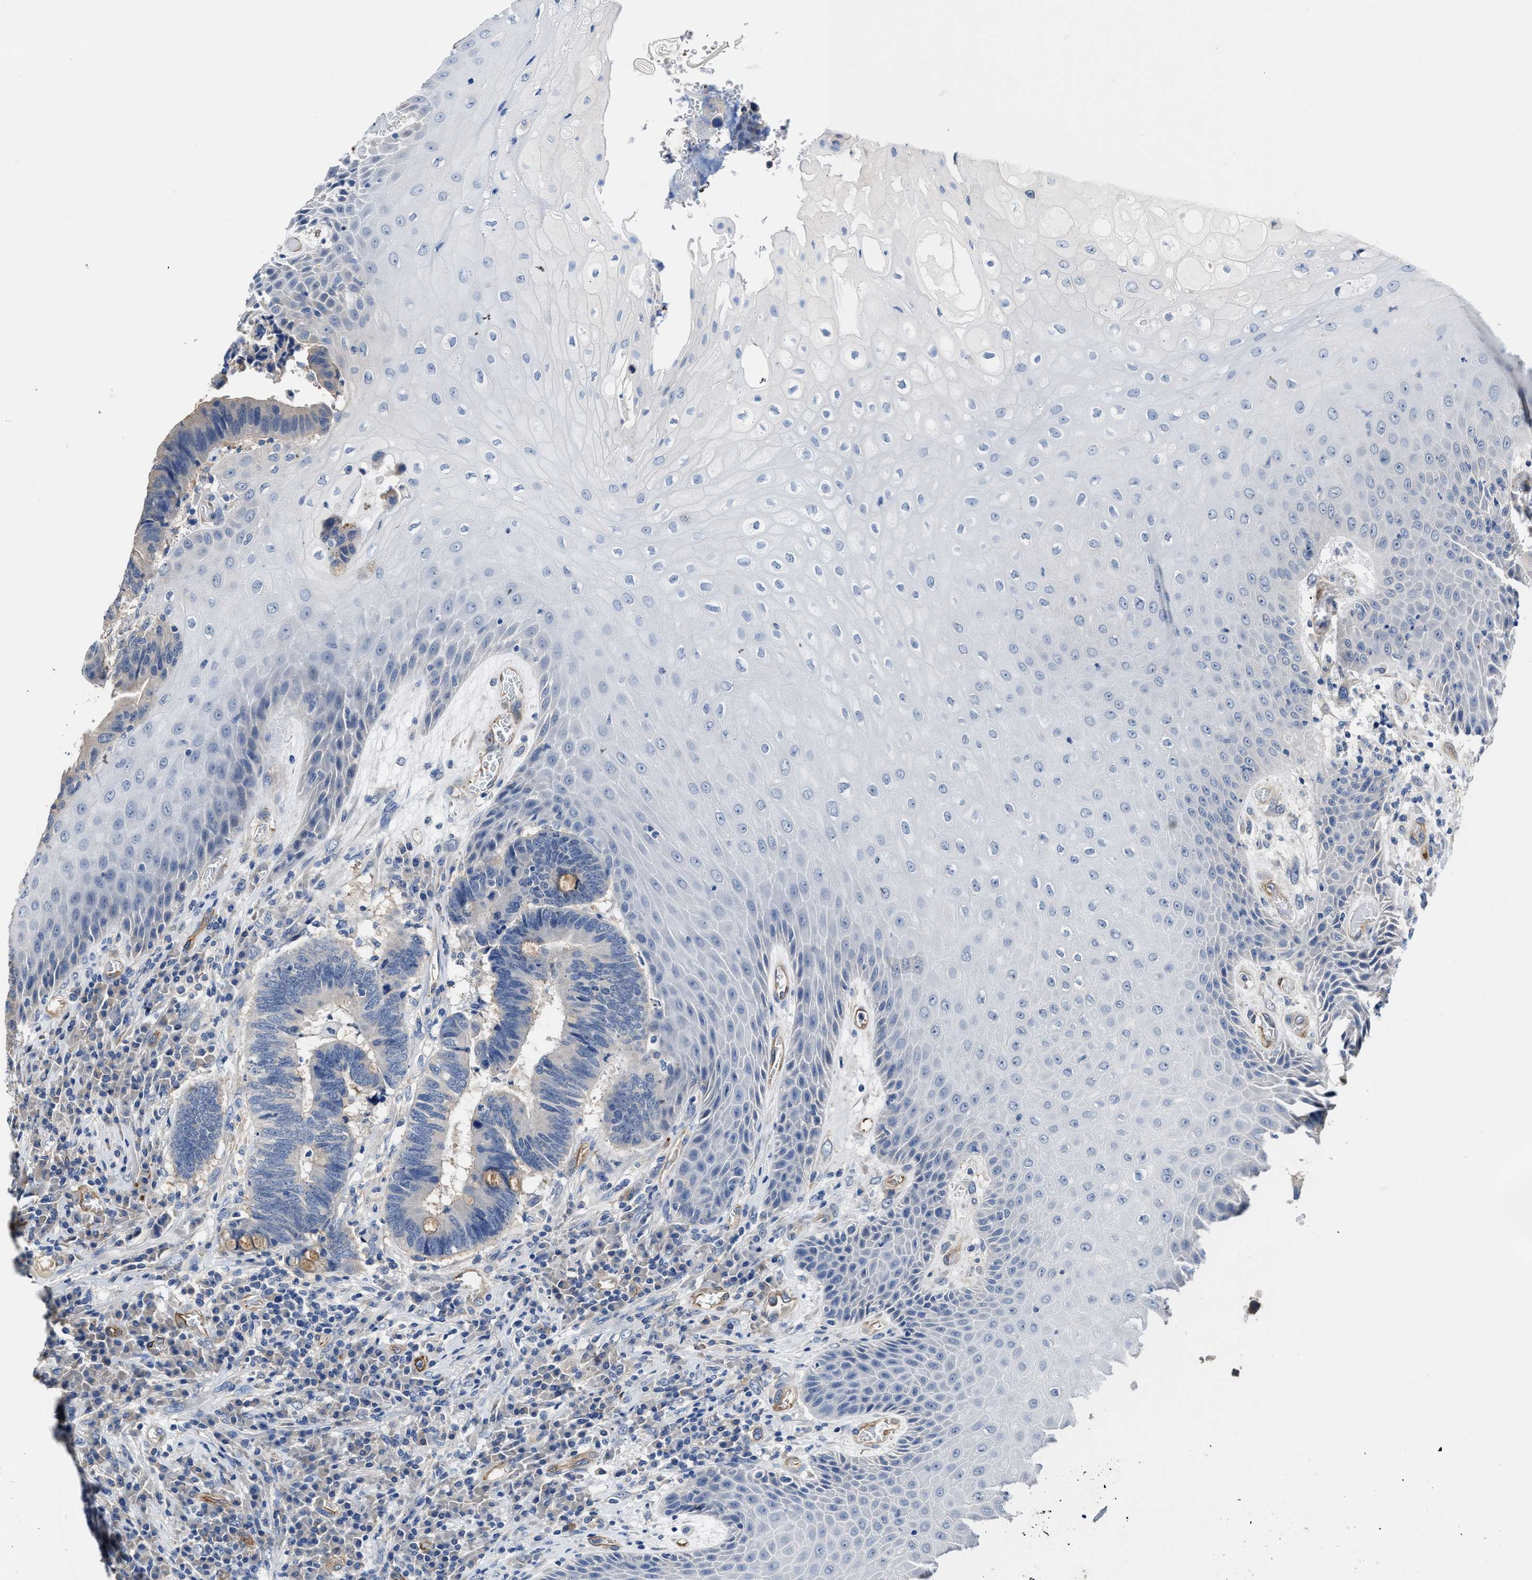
{"staining": {"intensity": "negative", "quantity": "none", "location": "none"}, "tissue": "colorectal cancer", "cell_type": "Tumor cells", "image_type": "cancer", "snomed": [{"axis": "morphology", "description": "Adenocarcinoma, NOS"}, {"axis": "topography", "description": "Rectum"}, {"axis": "topography", "description": "Anal"}], "caption": "The histopathology image shows no staining of tumor cells in colorectal cancer (adenocarcinoma). (DAB immunohistochemistry visualized using brightfield microscopy, high magnification).", "gene": "C22orf42", "patient": {"sex": "female", "age": 89}}